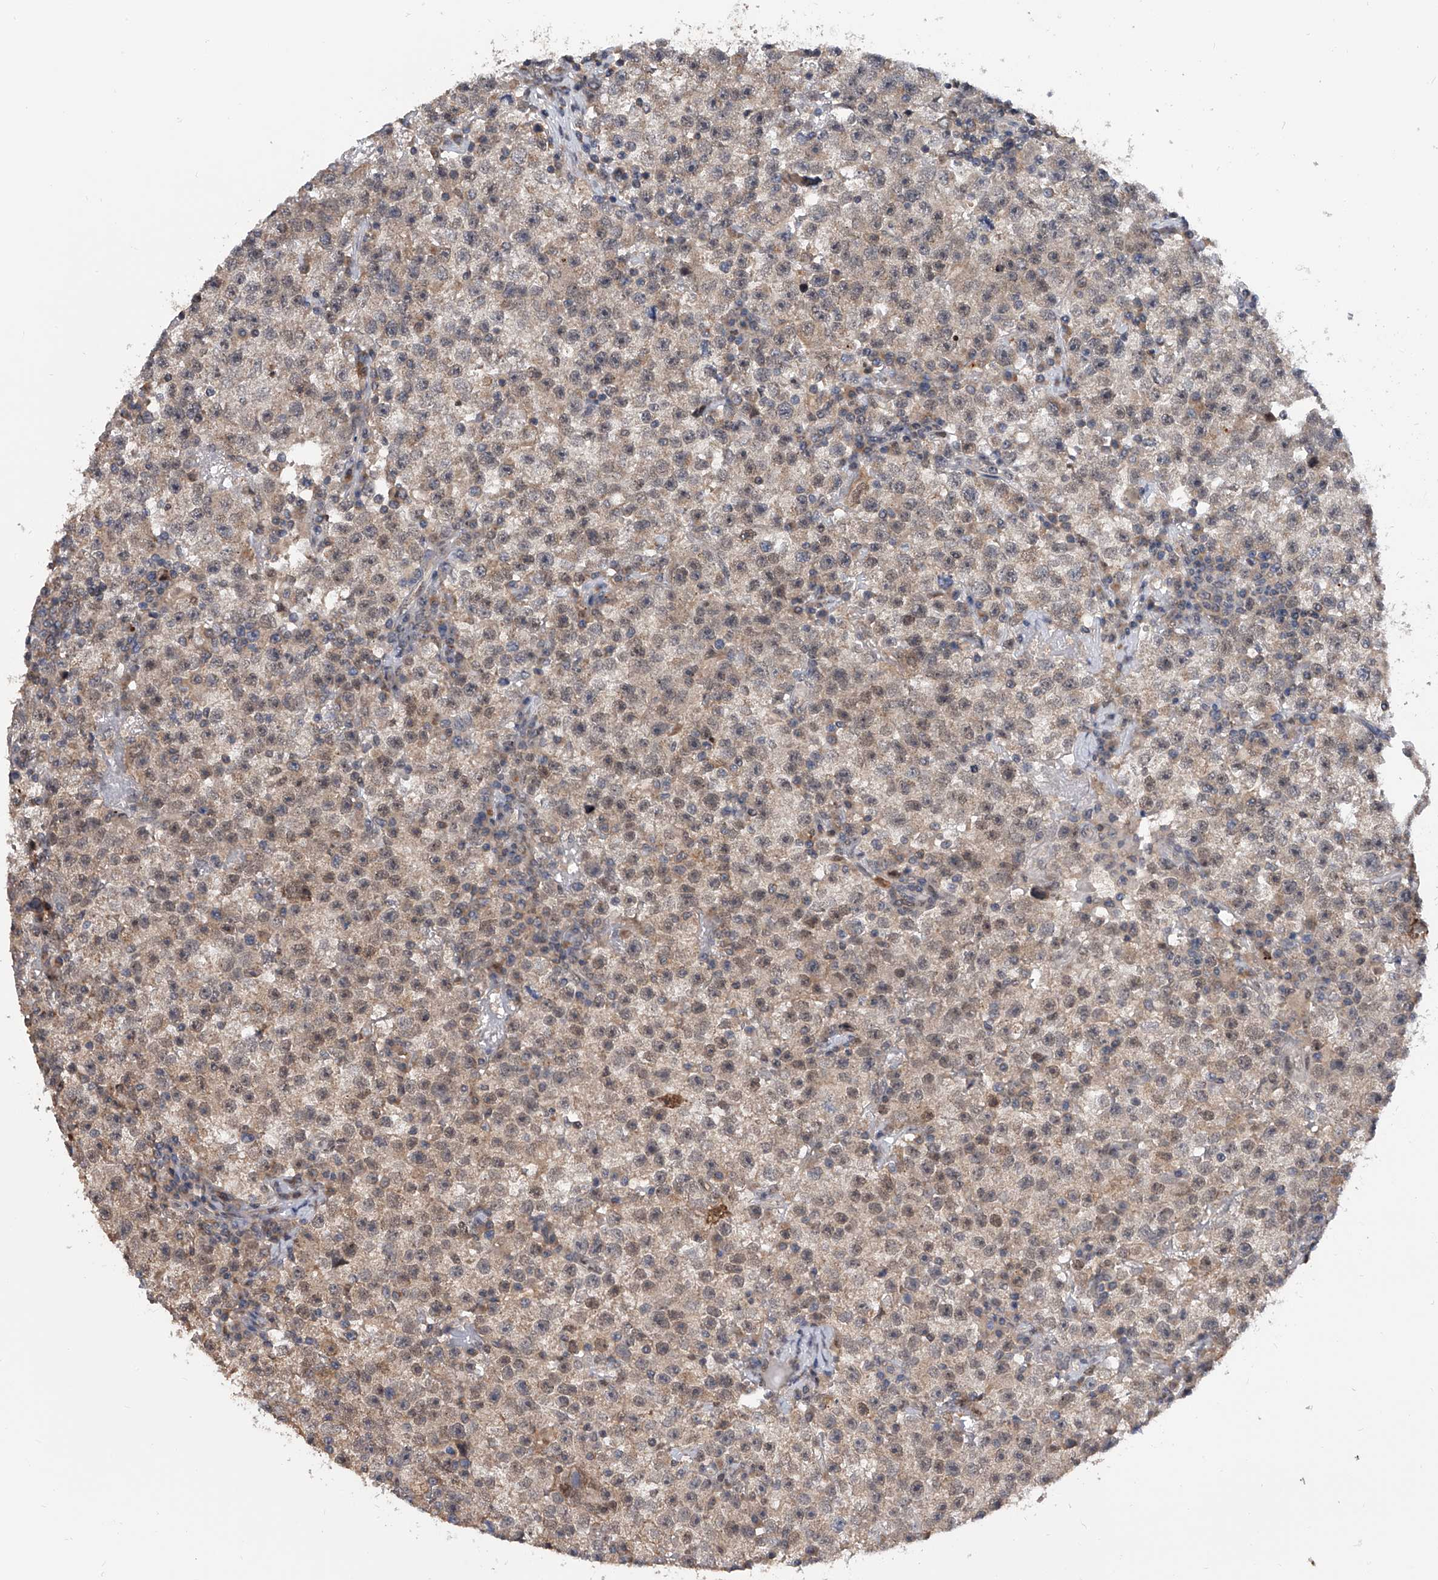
{"staining": {"intensity": "weak", "quantity": "25%-75%", "location": "cytoplasmic/membranous,nuclear"}, "tissue": "testis cancer", "cell_type": "Tumor cells", "image_type": "cancer", "snomed": [{"axis": "morphology", "description": "Seminoma, NOS"}, {"axis": "topography", "description": "Testis"}], "caption": "Testis seminoma was stained to show a protein in brown. There is low levels of weak cytoplasmic/membranous and nuclear expression in approximately 25%-75% of tumor cells.", "gene": "BHLHE23", "patient": {"sex": "male", "age": 22}}